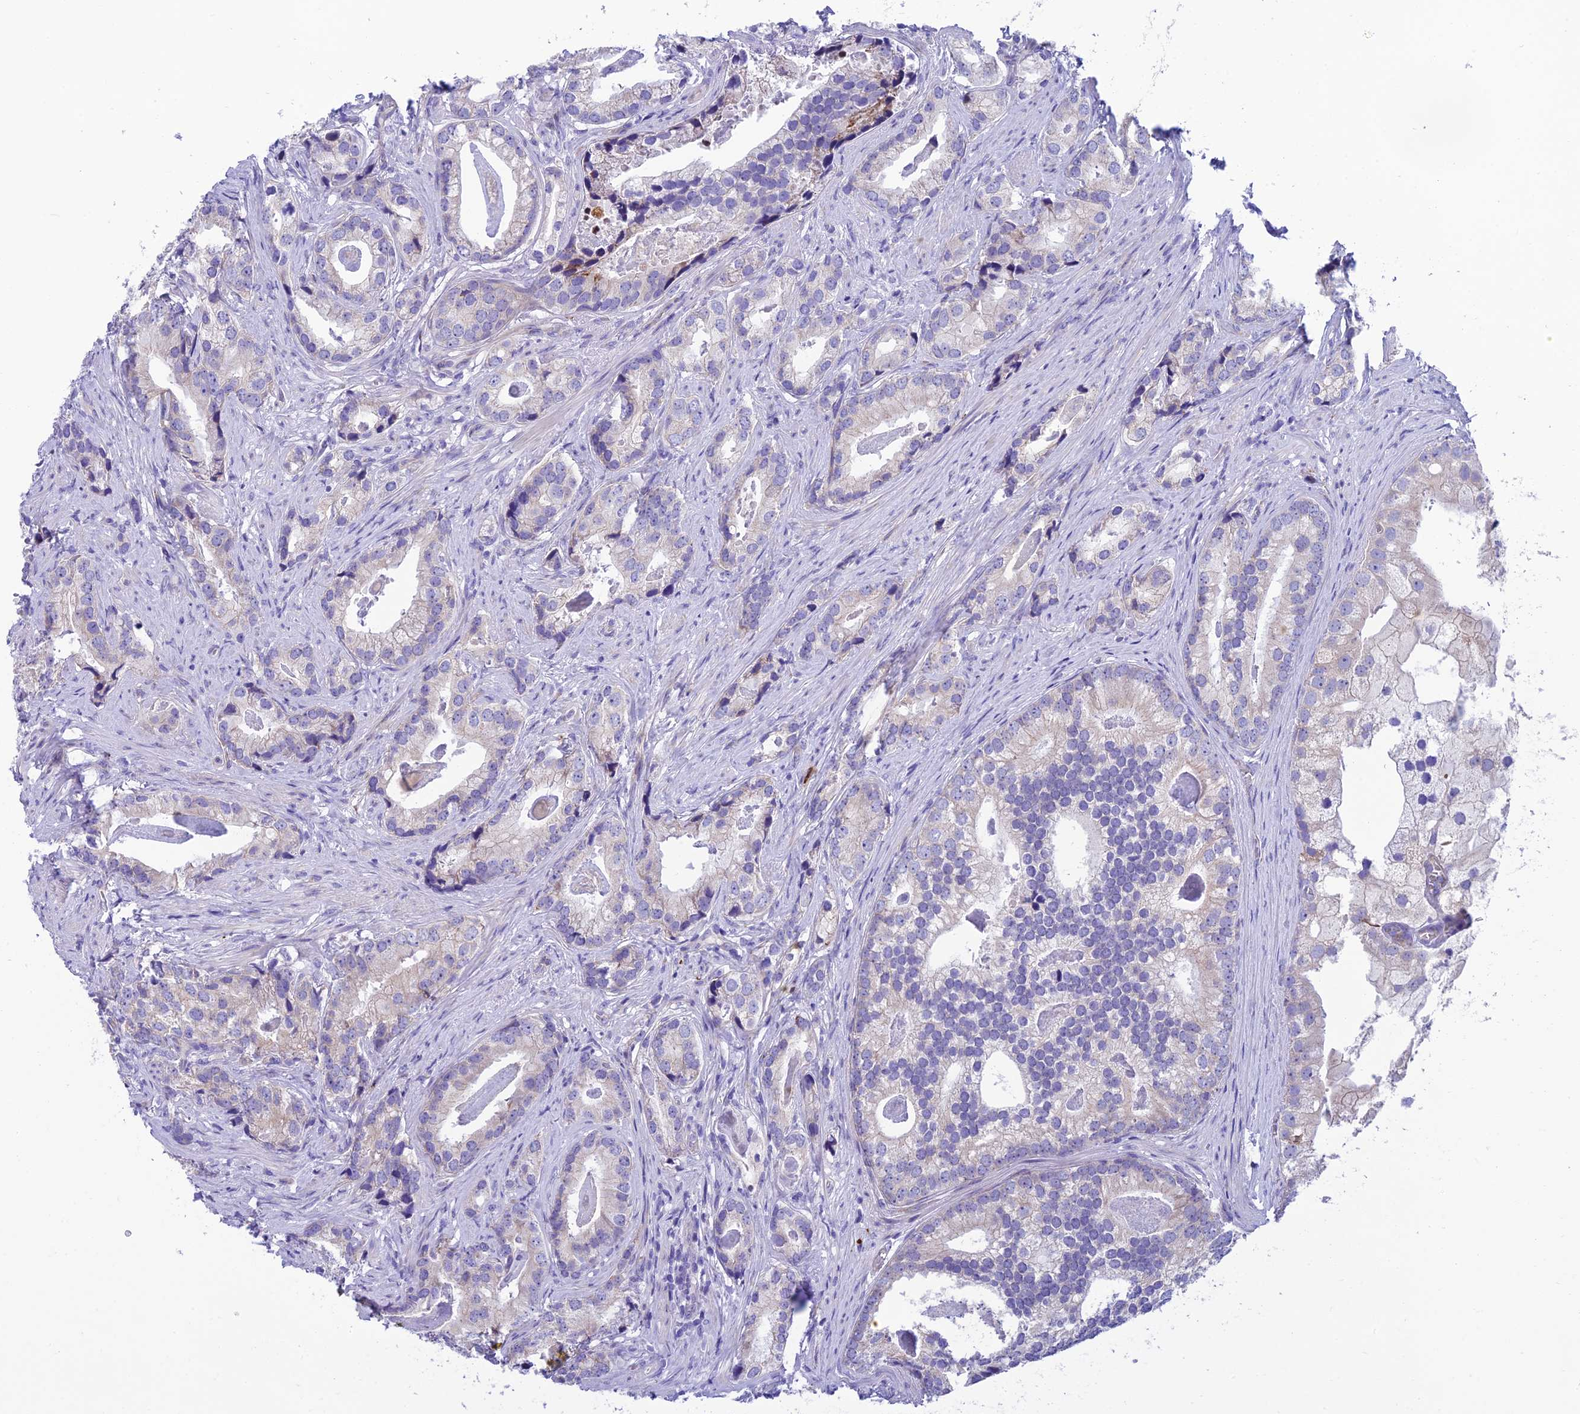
{"staining": {"intensity": "negative", "quantity": "none", "location": "none"}, "tissue": "prostate cancer", "cell_type": "Tumor cells", "image_type": "cancer", "snomed": [{"axis": "morphology", "description": "Adenocarcinoma, Low grade"}, {"axis": "topography", "description": "Prostate"}], "caption": "IHC of human low-grade adenocarcinoma (prostate) reveals no expression in tumor cells. Nuclei are stained in blue.", "gene": "MACIR", "patient": {"sex": "male", "age": 71}}